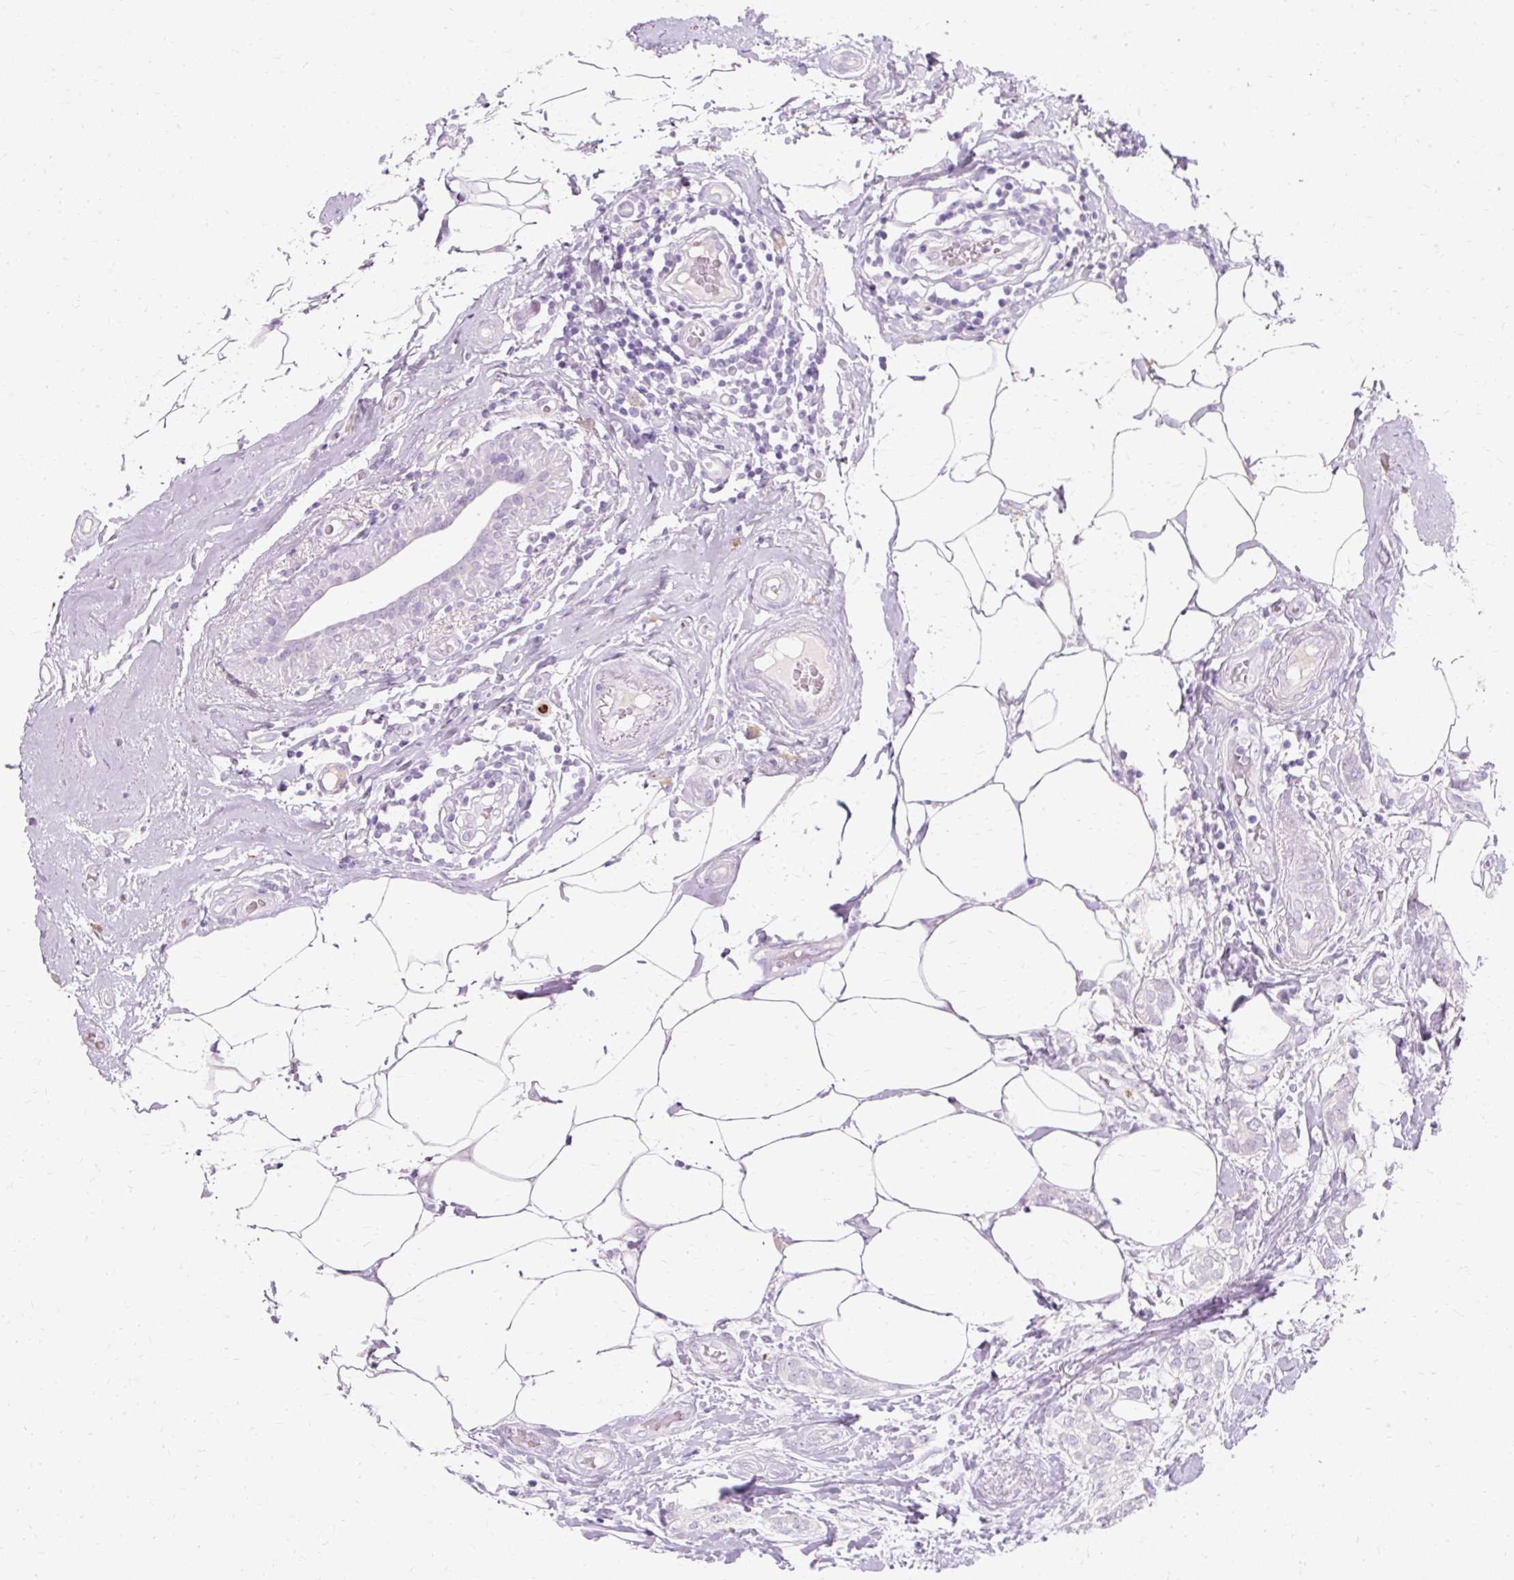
{"staining": {"intensity": "negative", "quantity": "none", "location": "none"}, "tissue": "breast cancer", "cell_type": "Tumor cells", "image_type": "cancer", "snomed": [{"axis": "morphology", "description": "Duct carcinoma"}, {"axis": "topography", "description": "Breast"}], "caption": "This is a micrograph of immunohistochemistry (IHC) staining of breast cancer, which shows no positivity in tumor cells.", "gene": "DEFA1", "patient": {"sex": "female", "age": 73}}